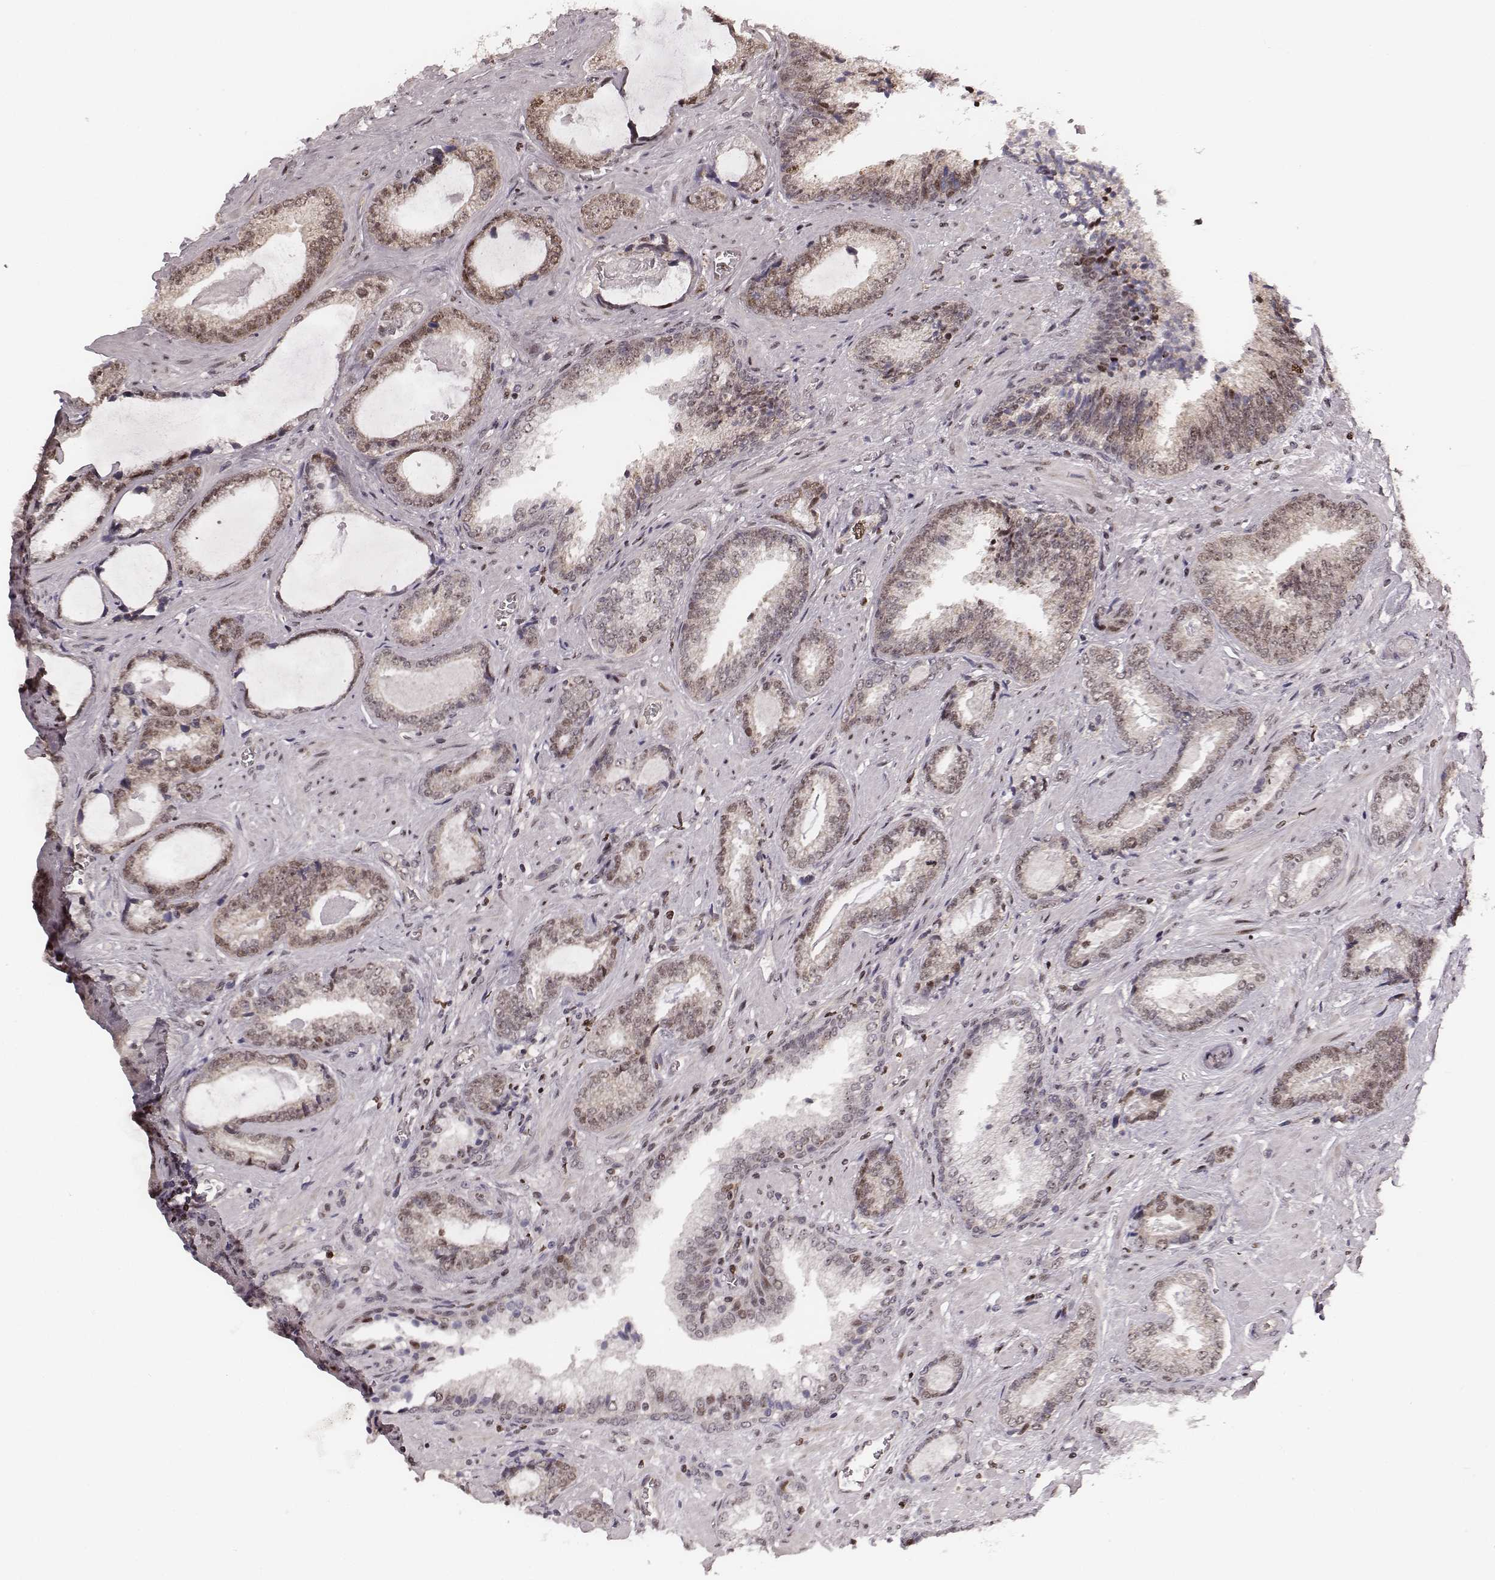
{"staining": {"intensity": "weak", "quantity": ">75%", "location": "cytoplasmic/membranous,nuclear"}, "tissue": "prostate cancer", "cell_type": "Tumor cells", "image_type": "cancer", "snomed": [{"axis": "morphology", "description": "Adenocarcinoma, Low grade"}, {"axis": "topography", "description": "Prostate"}], "caption": "The micrograph shows a brown stain indicating the presence of a protein in the cytoplasmic/membranous and nuclear of tumor cells in prostate low-grade adenocarcinoma.", "gene": "VRK3", "patient": {"sex": "male", "age": 61}}